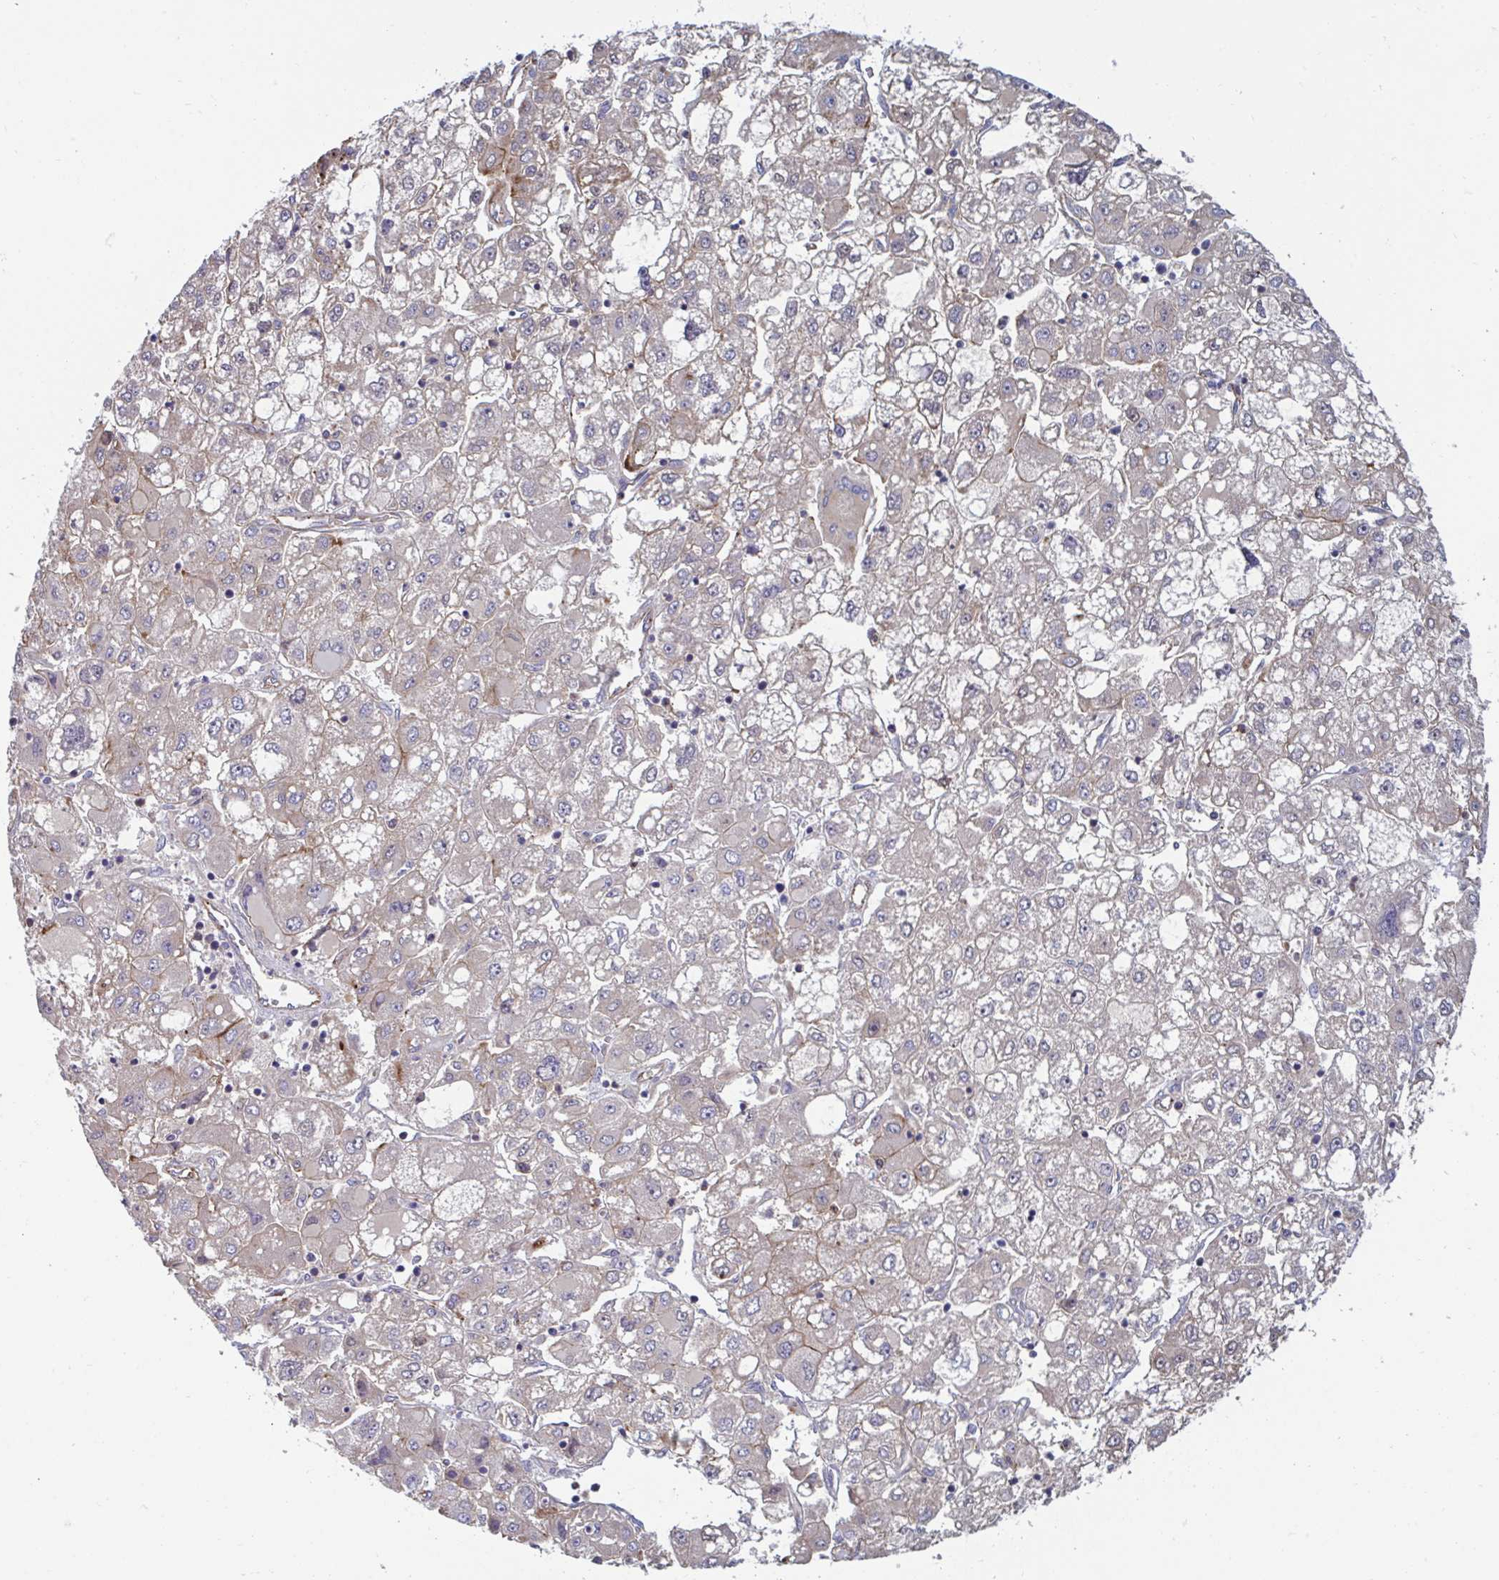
{"staining": {"intensity": "weak", "quantity": "25%-75%", "location": "cytoplasmic/membranous"}, "tissue": "liver cancer", "cell_type": "Tumor cells", "image_type": "cancer", "snomed": [{"axis": "morphology", "description": "Carcinoma, Hepatocellular, NOS"}, {"axis": "topography", "description": "Liver"}], "caption": "Liver hepatocellular carcinoma stained with DAB IHC displays low levels of weak cytoplasmic/membranous staining in approximately 25%-75% of tumor cells. (DAB (3,3'-diaminobenzidine) IHC, brown staining for protein, blue staining for nuclei).", "gene": "SLC9A6", "patient": {"sex": "male", "age": 40}}